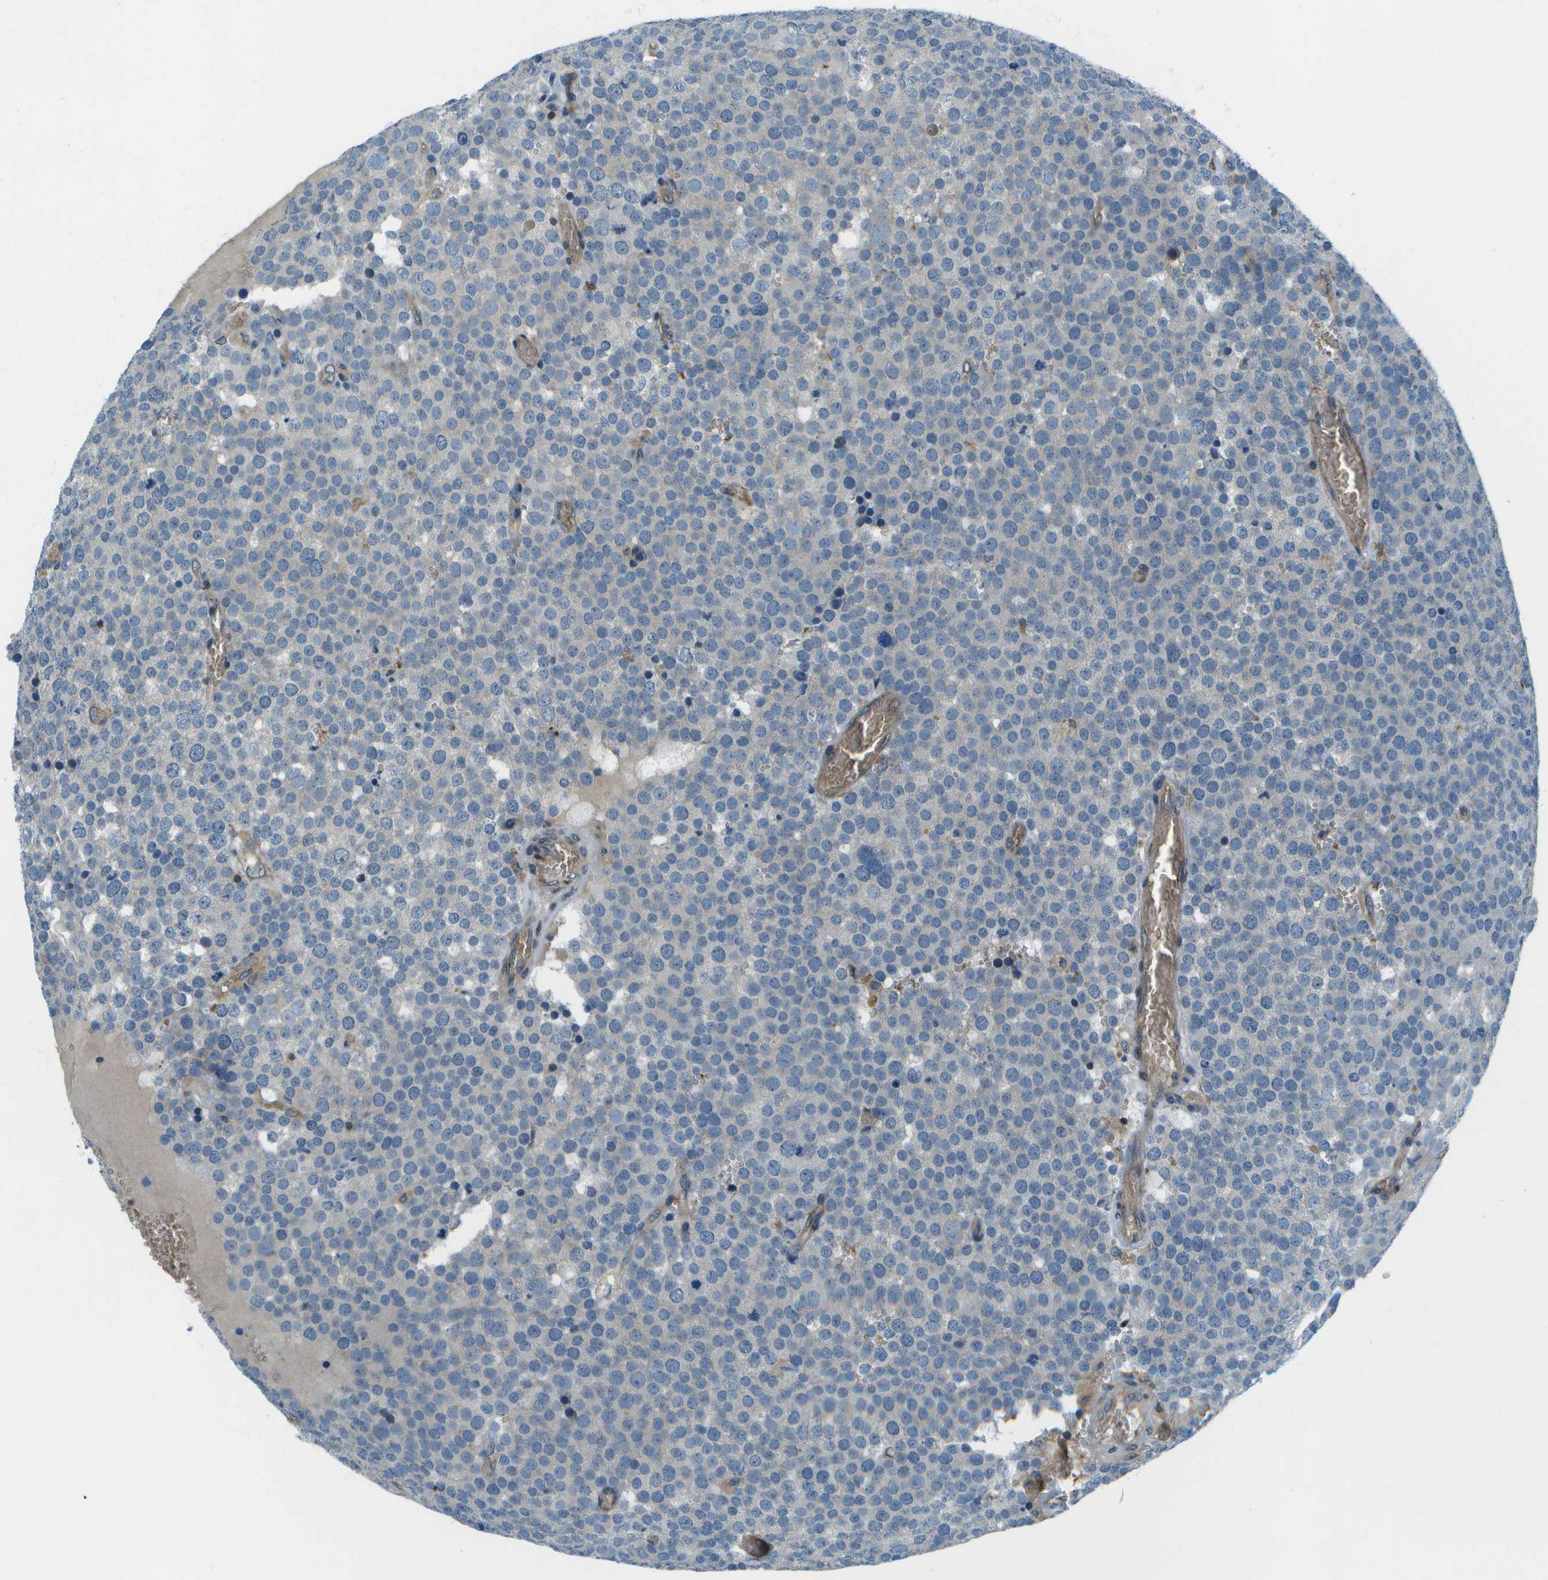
{"staining": {"intensity": "negative", "quantity": "none", "location": "none"}, "tissue": "testis cancer", "cell_type": "Tumor cells", "image_type": "cancer", "snomed": [{"axis": "morphology", "description": "Normal tissue, NOS"}, {"axis": "morphology", "description": "Seminoma, NOS"}, {"axis": "topography", "description": "Testis"}], "caption": "The IHC histopathology image has no significant expression in tumor cells of testis cancer tissue.", "gene": "CTIF", "patient": {"sex": "male", "age": 71}}